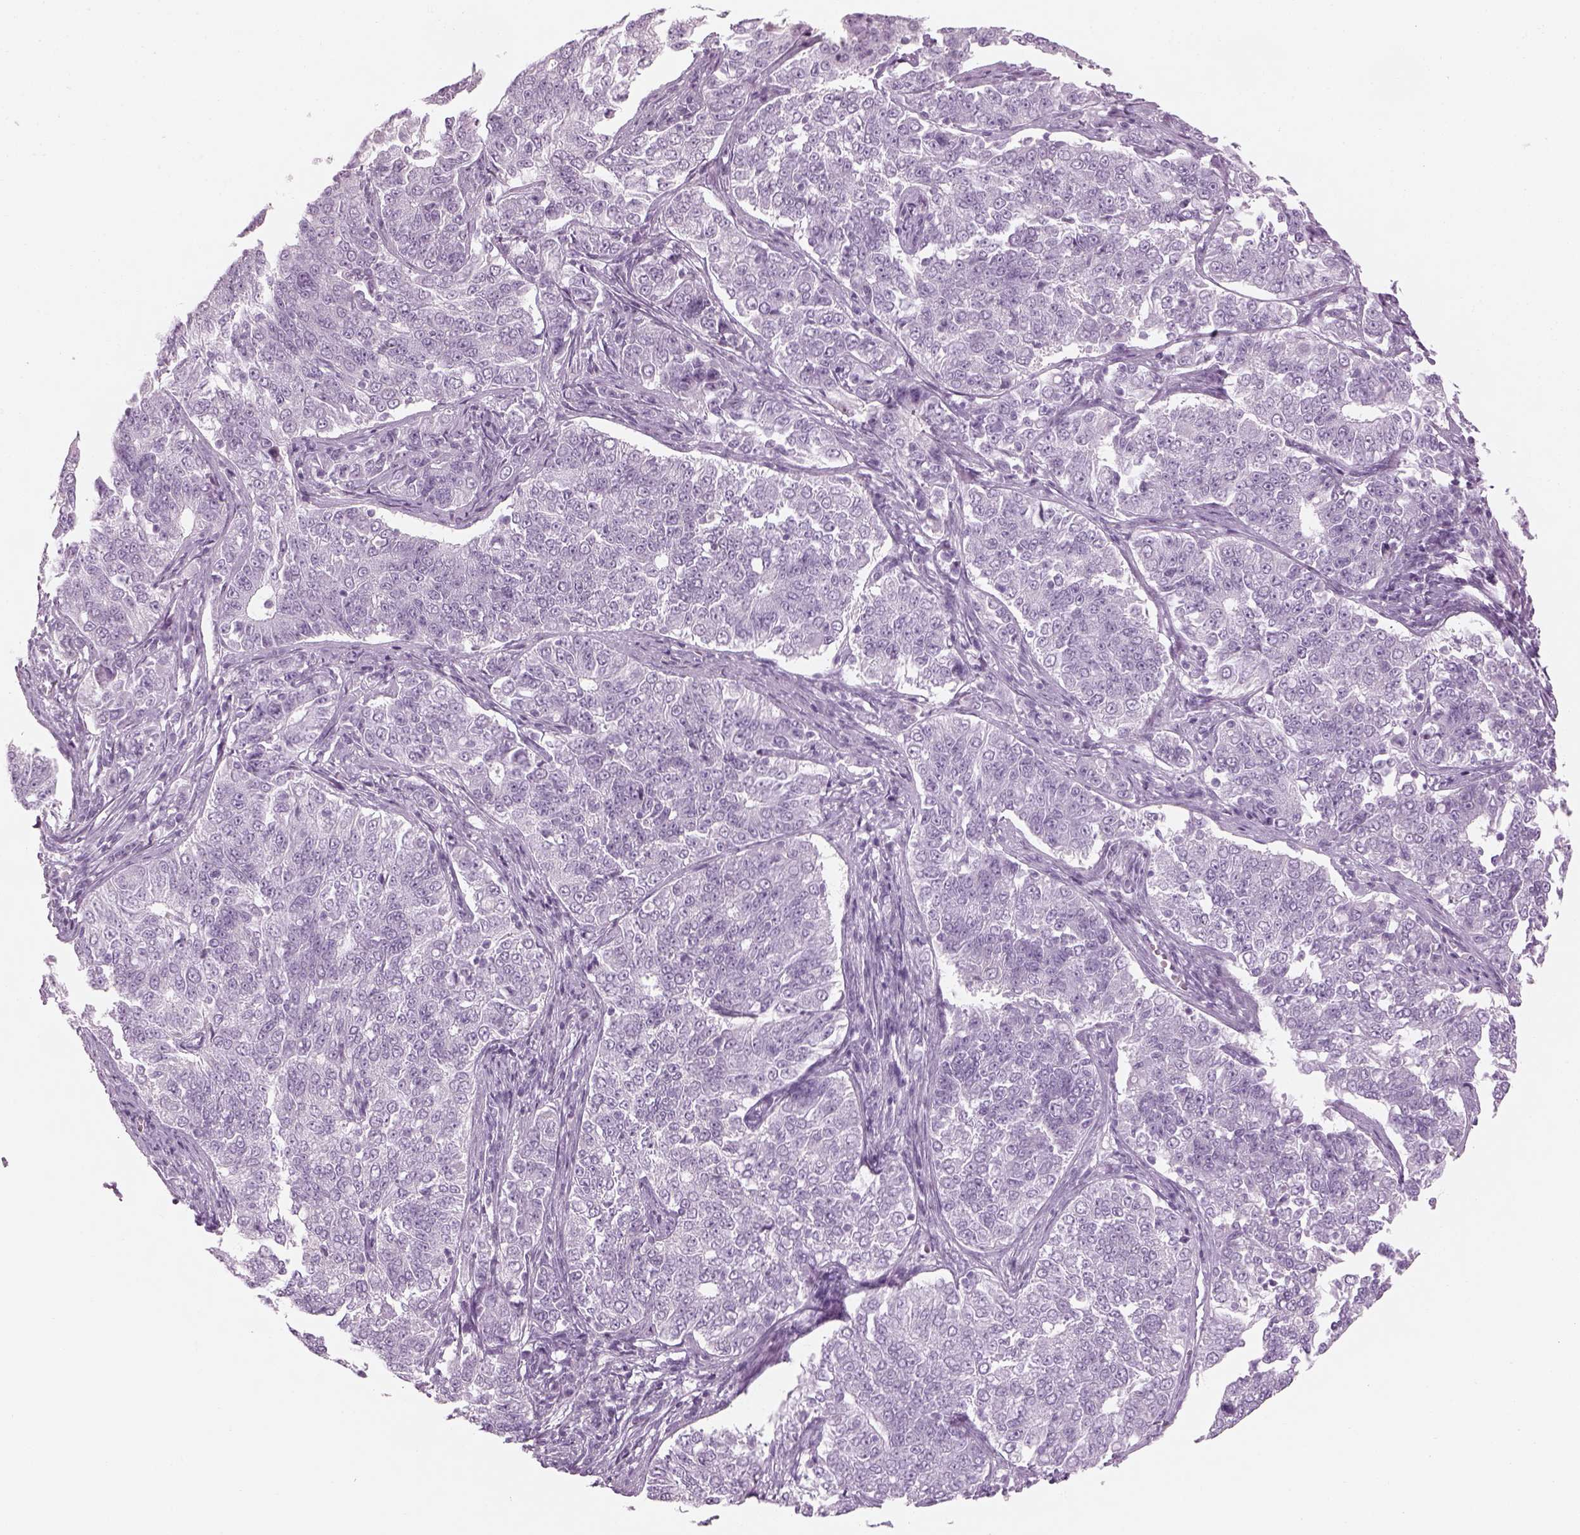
{"staining": {"intensity": "negative", "quantity": "none", "location": "none"}, "tissue": "endometrial cancer", "cell_type": "Tumor cells", "image_type": "cancer", "snomed": [{"axis": "morphology", "description": "Adenocarcinoma, NOS"}, {"axis": "topography", "description": "Endometrium"}], "caption": "A histopathology image of human endometrial cancer is negative for staining in tumor cells.", "gene": "SAG", "patient": {"sex": "female", "age": 43}}